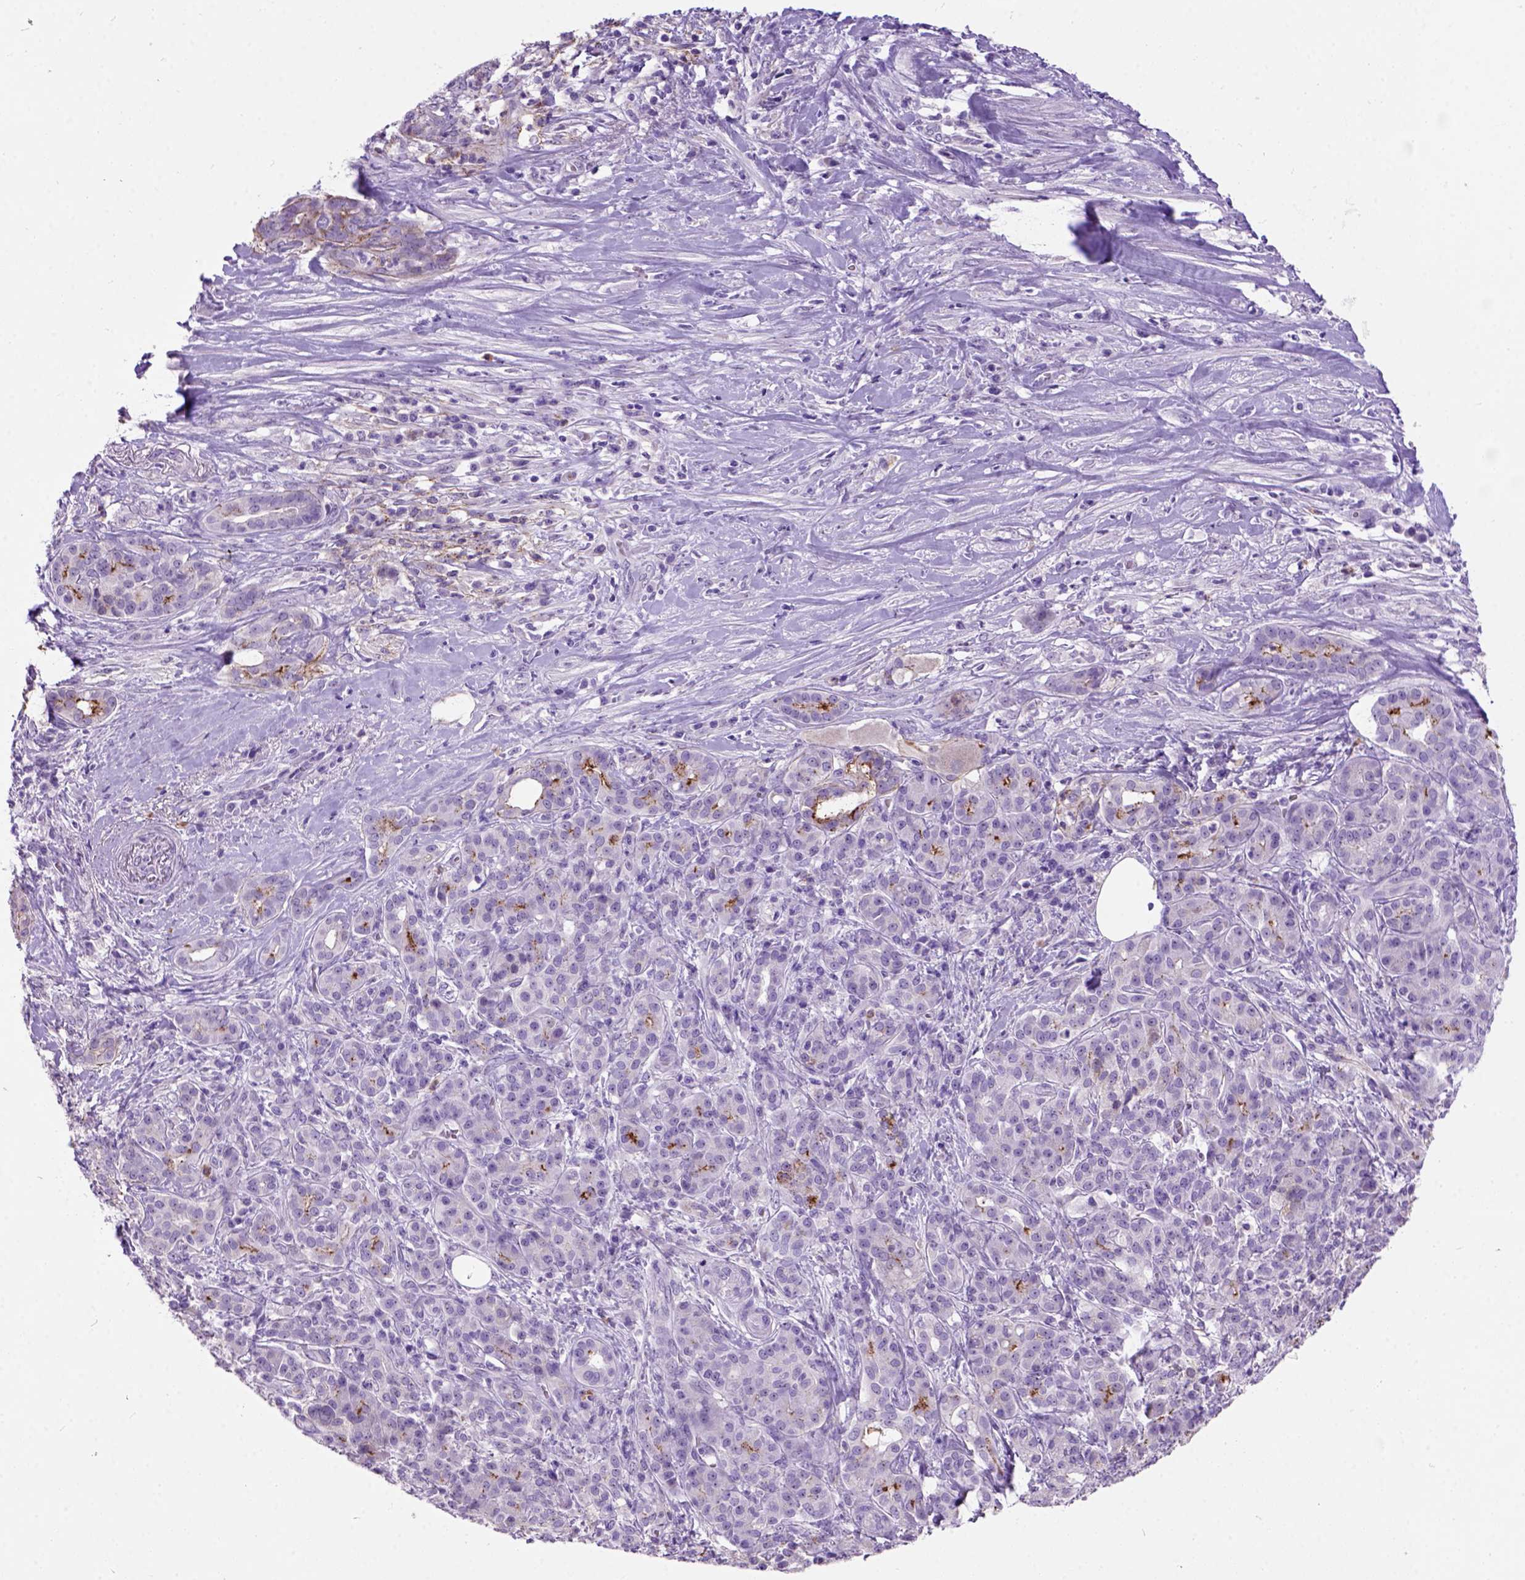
{"staining": {"intensity": "strong", "quantity": "<25%", "location": "cytoplasmic/membranous"}, "tissue": "pancreatic cancer", "cell_type": "Tumor cells", "image_type": "cancer", "snomed": [{"axis": "morphology", "description": "Normal tissue, NOS"}, {"axis": "morphology", "description": "Inflammation, NOS"}, {"axis": "morphology", "description": "Adenocarcinoma, NOS"}, {"axis": "topography", "description": "Pancreas"}], "caption": "Protein expression by IHC reveals strong cytoplasmic/membranous positivity in about <25% of tumor cells in pancreatic adenocarcinoma. Nuclei are stained in blue.", "gene": "MAPT", "patient": {"sex": "male", "age": 57}}